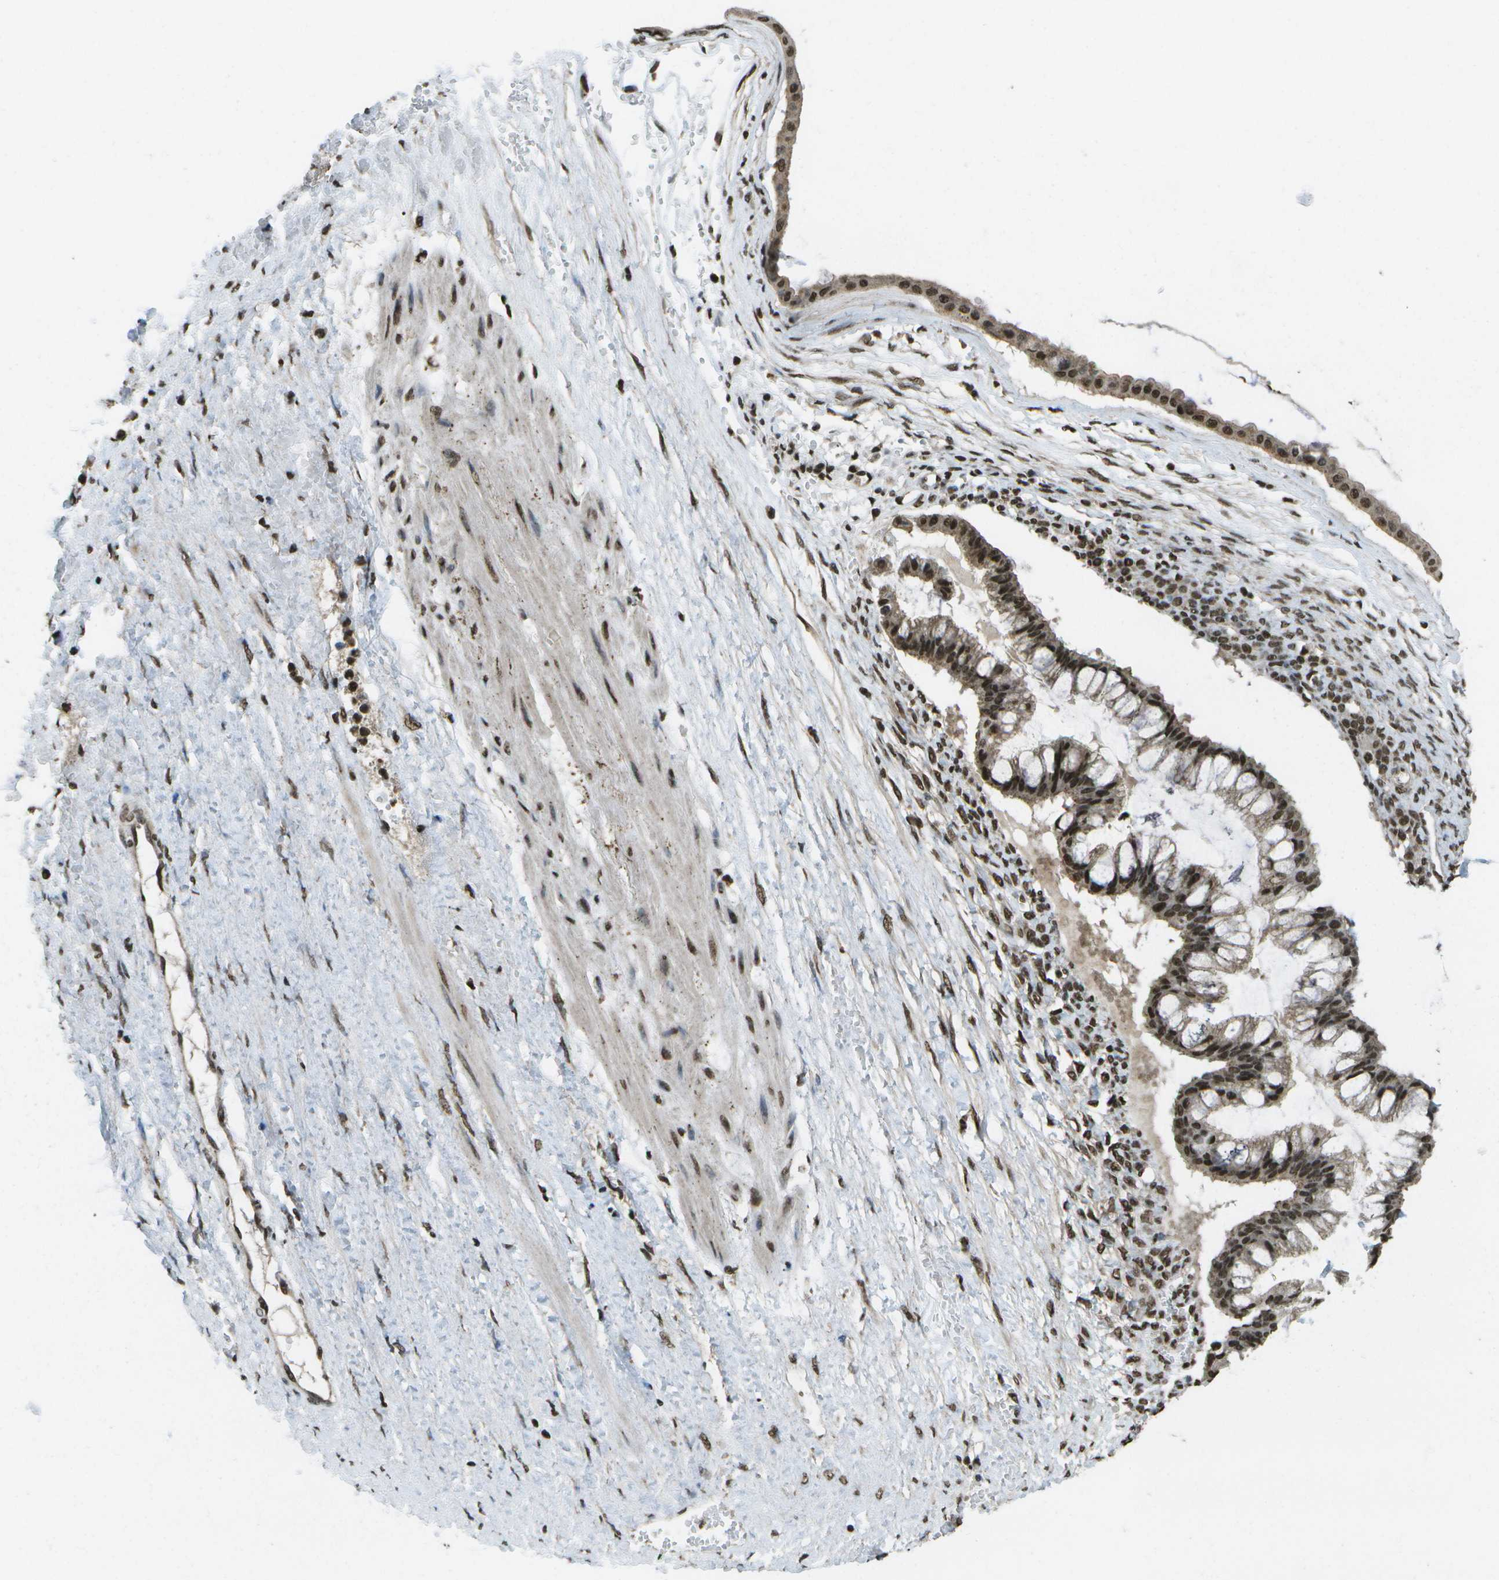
{"staining": {"intensity": "moderate", "quantity": ">75%", "location": "nuclear"}, "tissue": "ovarian cancer", "cell_type": "Tumor cells", "image_type": "cancer", "snomed": [{"axis": "morphology", "description": "Cystadenocarcinoma, mucinous, NOS"}, {"axis": "topography", "description": "Ovary"}], "caption": "The immunohistochemical stain highlights moderate nuclear expression in tumor cells of ovarian cancer tissue. The staining was performed using DAB, with brown indicating positive protein expression. Nuclei are stained blue with hematoxylin.", "gene": "SPEN", "patient": {"sex": "female", "age": 73}}